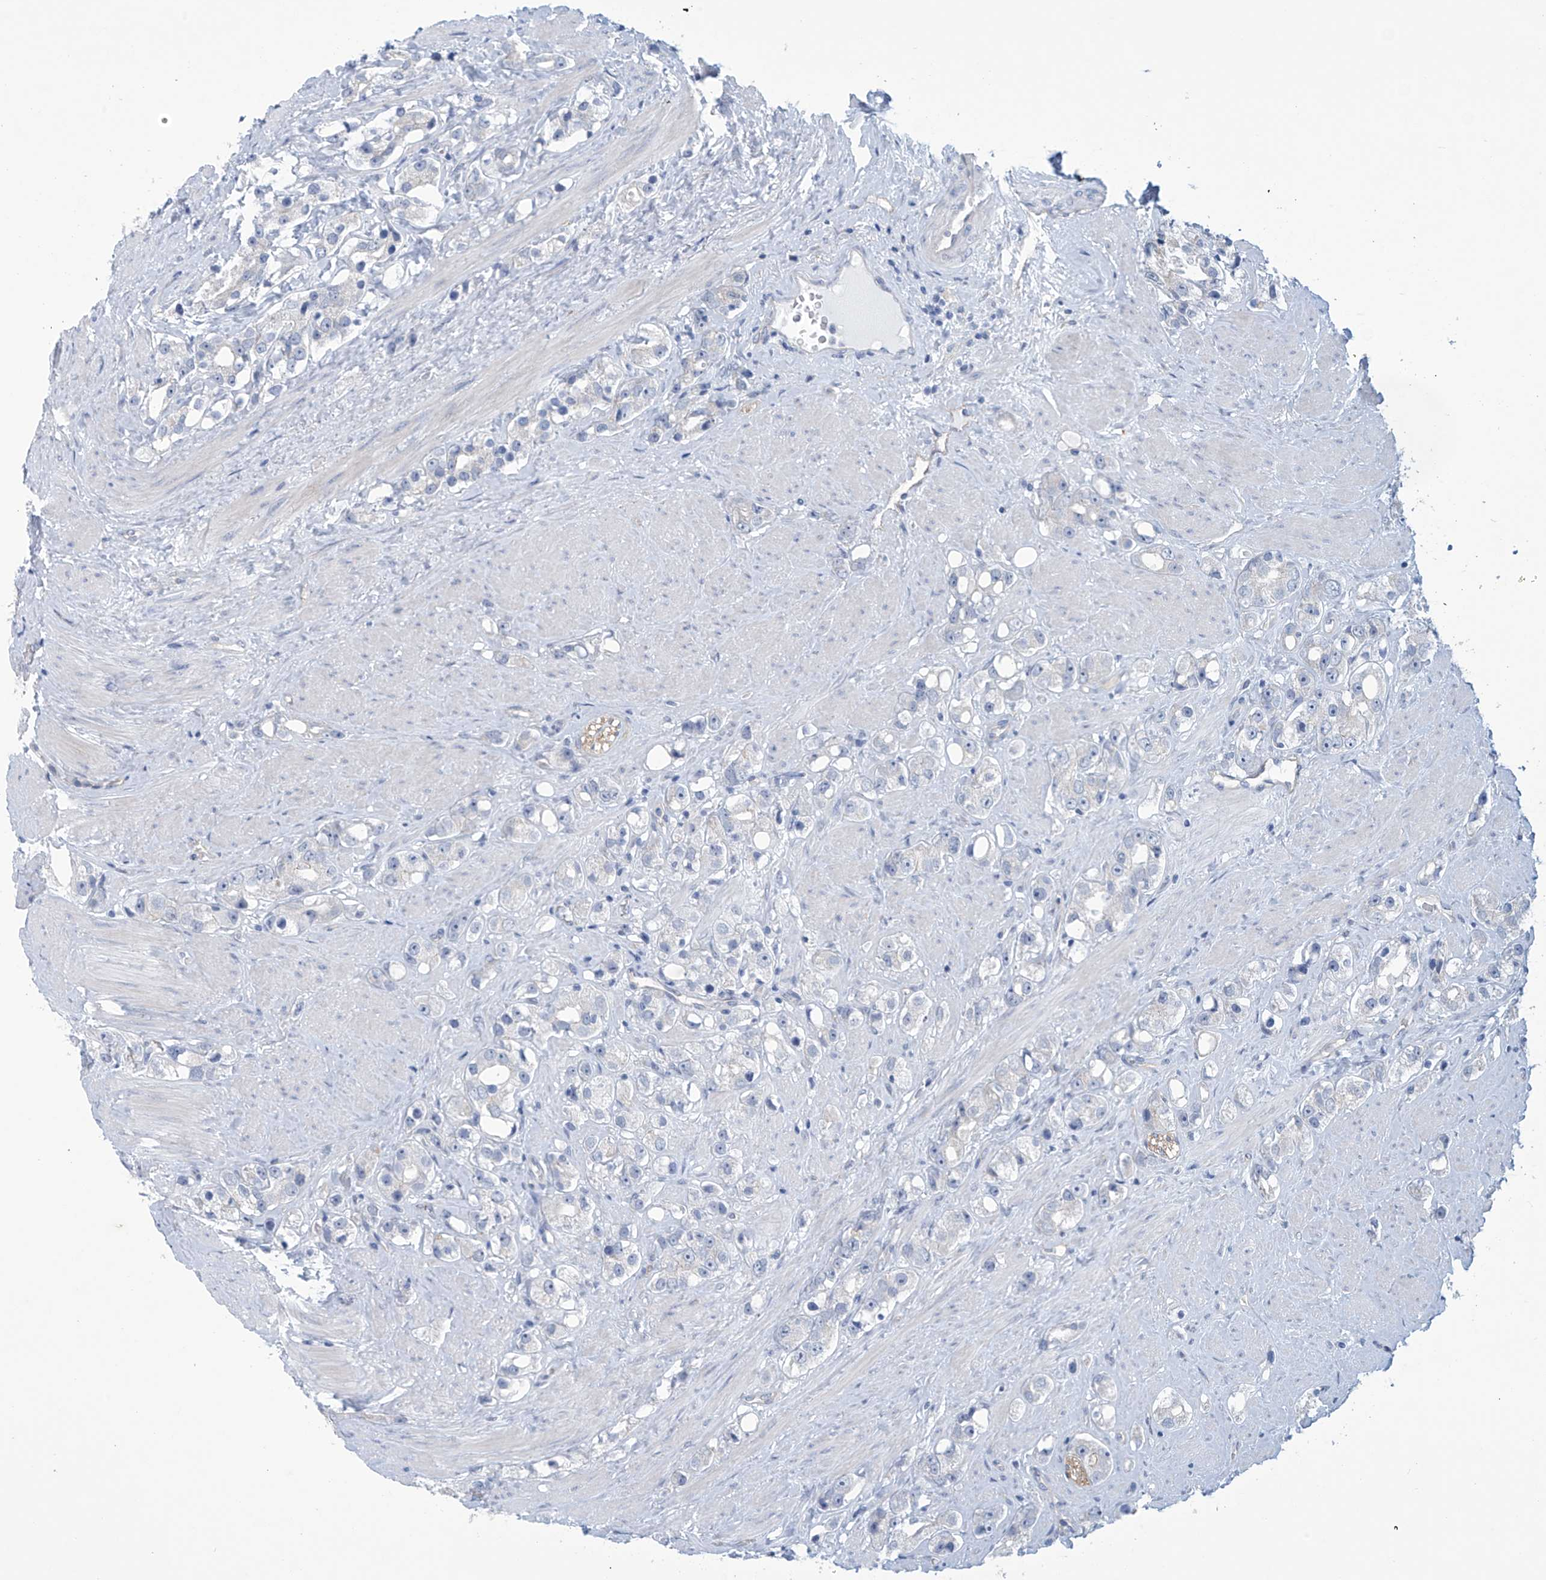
{"staining": {"intensity": "negative", "quantity": "none", "location": "none"}, "tissue": "prostate cancer", "cell_type": "Tumor cells", "image_type": "cancer", "snomed": [{"axis": "morphology", "description": "Adenocarcinoma, NOS"}, {"axis": "topography", "description": "Prostate"}], "caption": "IHC photomicrograph of adenocarcinoma (prostate) stained for a protein (brown), which exhibits no positivity in tumor cells.", "gene": "ABHD13", "patient": {"sex": "male", "age": 79}}